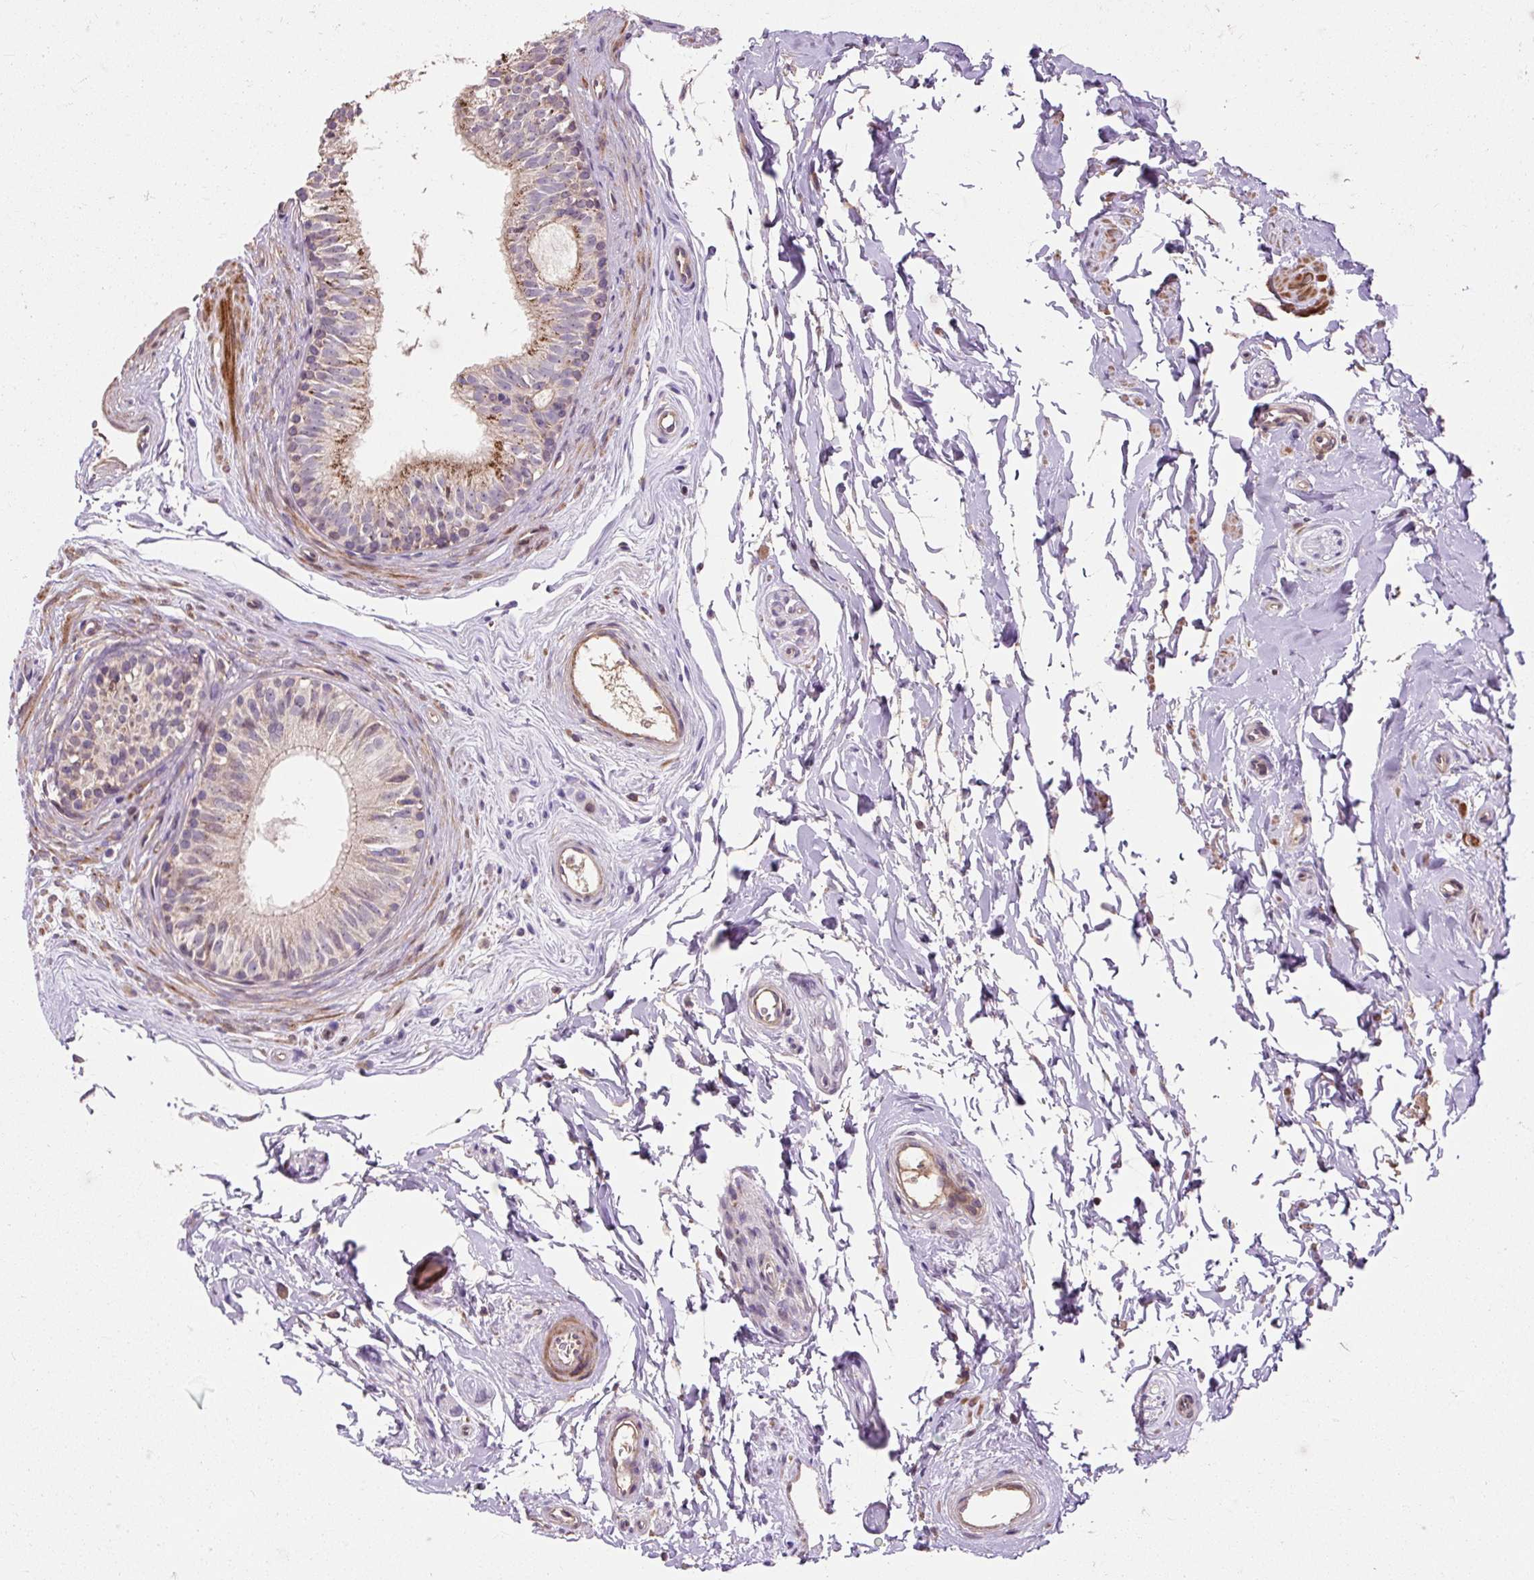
{"staining": {"intensity": "moderate", "quantity": "<25%", "location": "cytoplasmic/membranous"}, "tissue": "epididymis", "cell_type": "Glandular cells", "image_type": "normal", "snomed": [{"axis": "morphology", "description": "Normal tissue, NOS"}, {"axis": "topography", "description": "Epididymis"}], "caption": "DAB immunohistochemical staining of normal epididymis exhibits moderate cytoplasmic/membranous protein positivity in about <25% of glandular cells. The protein is shown in brown color, while the nuclei are stained blue.", "gene": "PRIMPOL", "patient": {"sex": "male", "age": 45}}